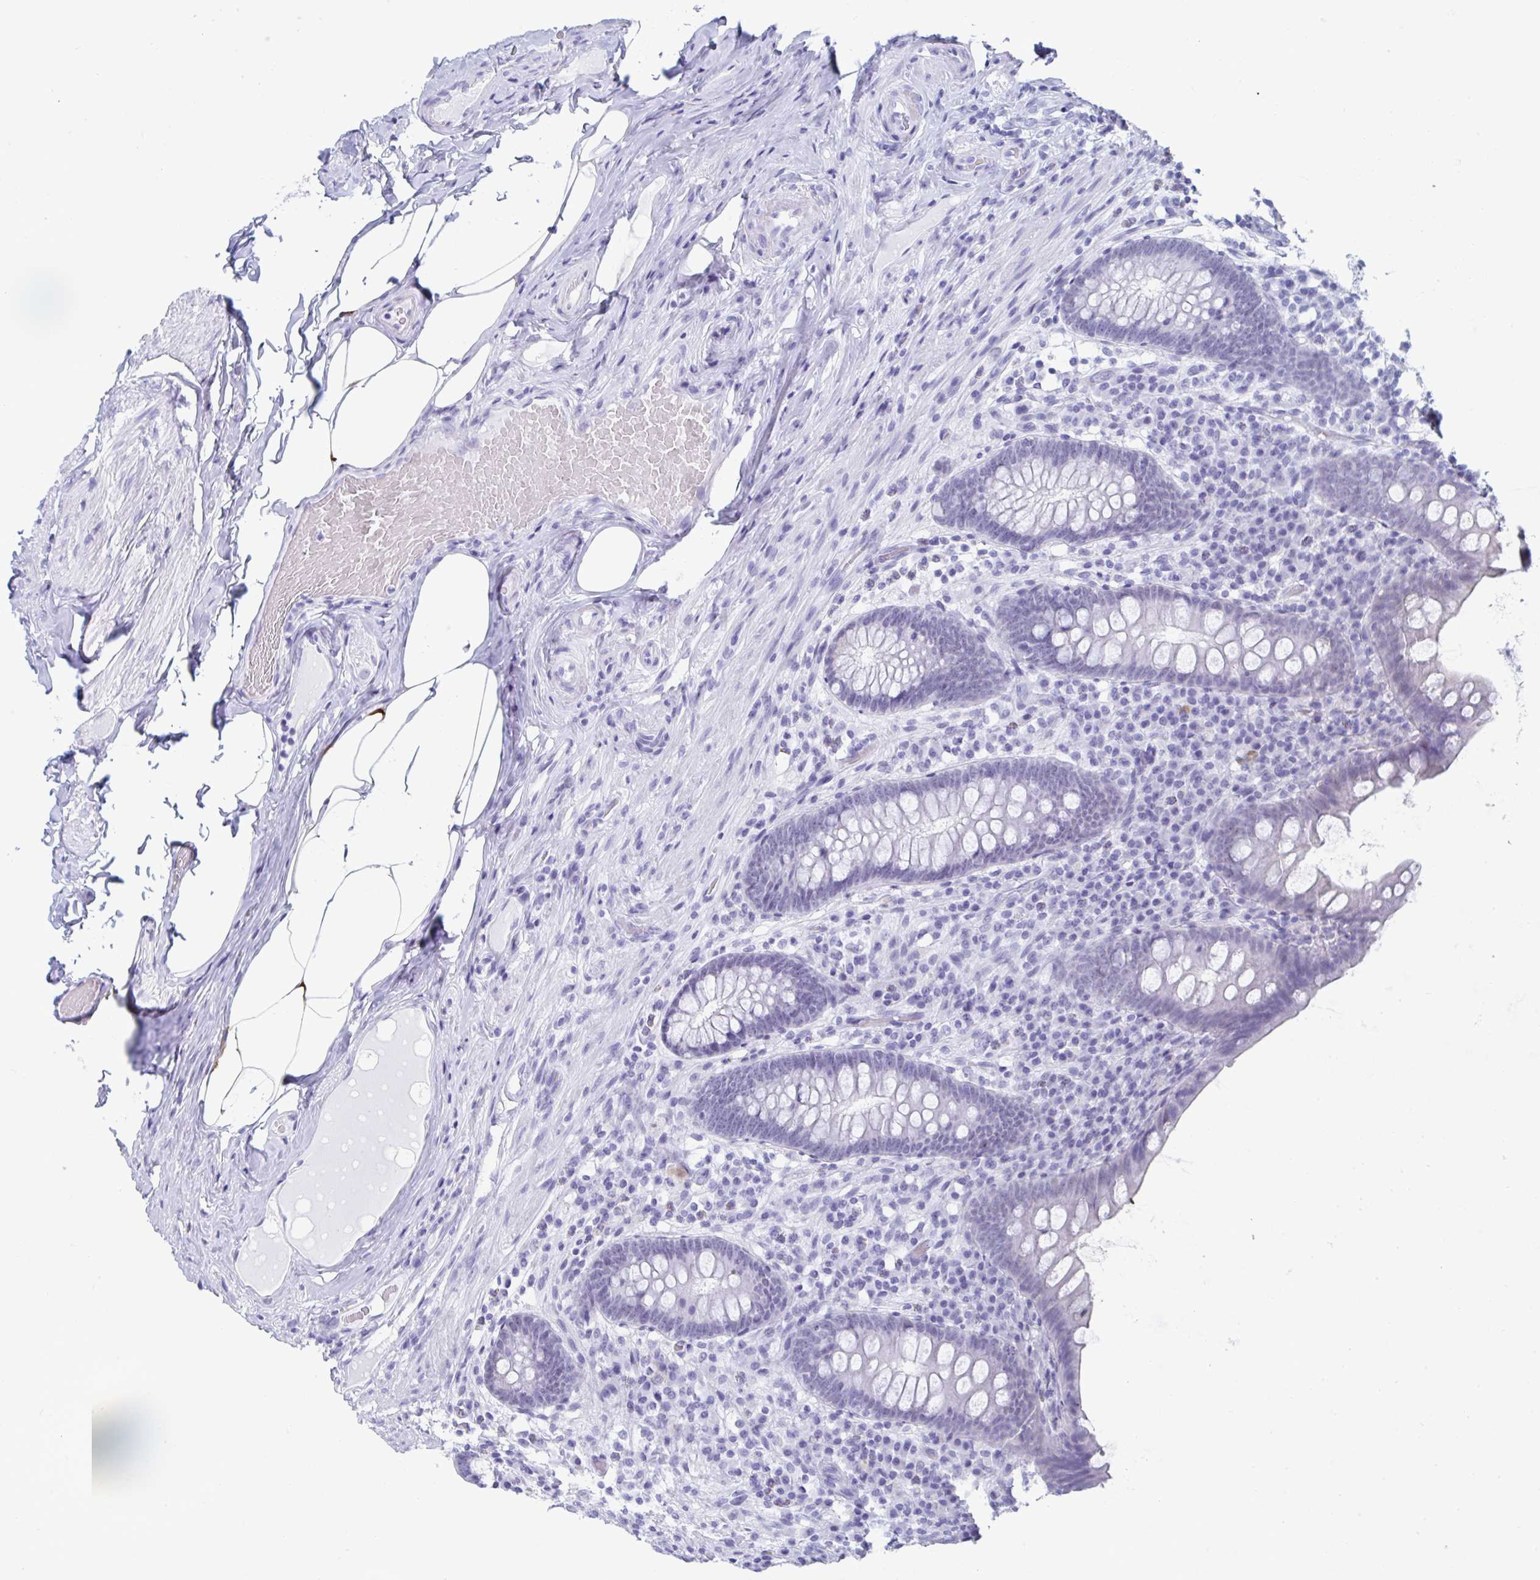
{"staining": {"intensity": "negative", "quantity": "none", "location": "none"}, "tissue": "appendix", "cell_type": "Glandular cells", "image_type": "normal", "snomed": [{"axis": "morphology", "description": "Normal tissue, NOS"}, {"axis": "topography", "description": "Appendix"}], "caption": "Glandular cells show no significant protein positivity in unremarkable appendix. (DAB immunohistochemistry (IHC) with hematoxylin counter stain).", "gene": "GKN2", "patient": {"sex": "male", "age": 71}}